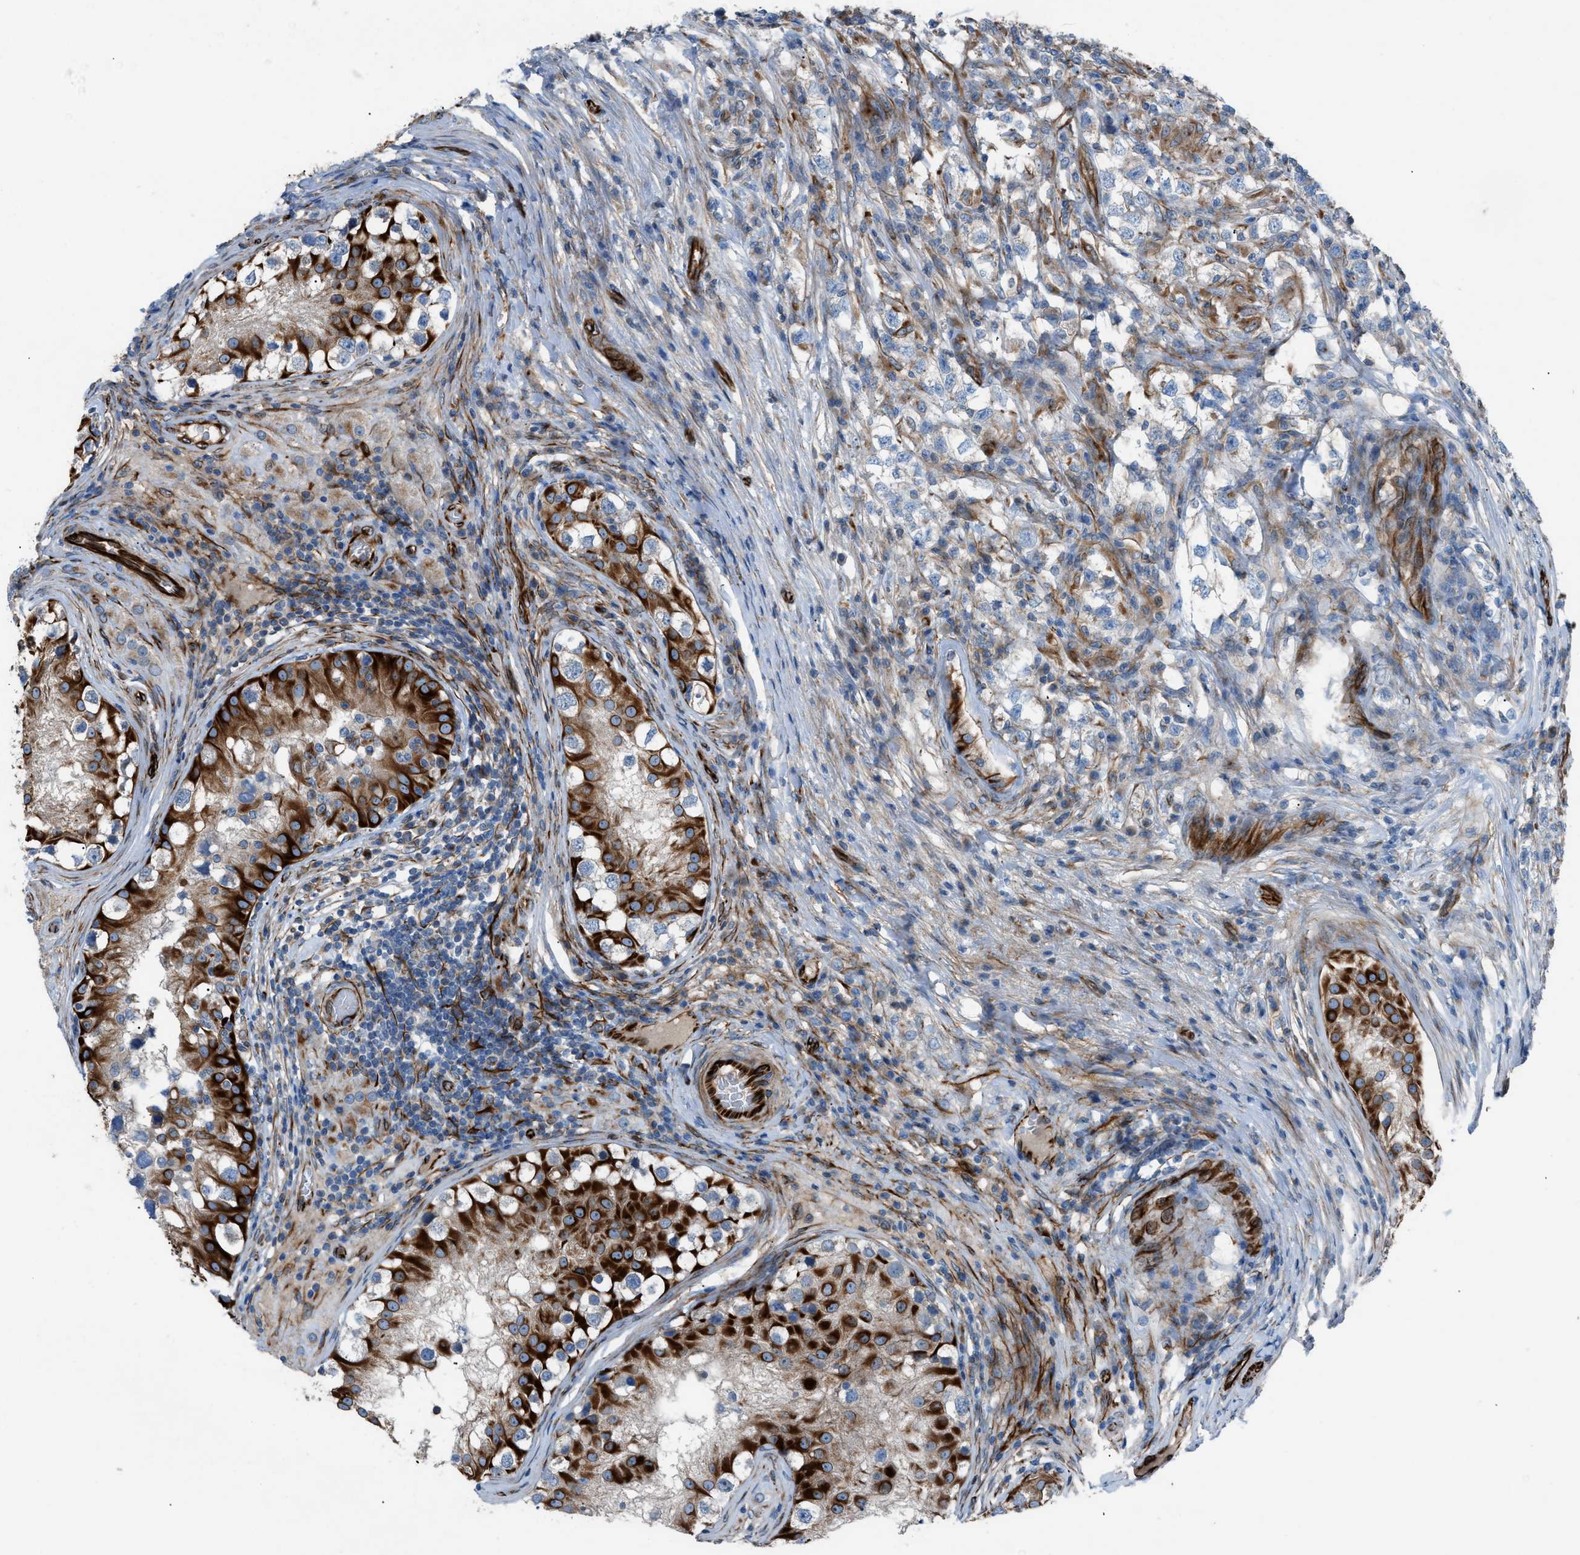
{"staining": {"intensity": "negative", "quantity": "none", "location": "none"}, "tissue": "testis cancer", "cell_type": "Tumor cells", "image_type": "cancer", "snomed": [{"axis": "morphology", "description": "Carcinoma, Embryonal, NOS"}, {"axis": "topography", "description": "Testis"}], "caption": "High magnification brightfield microscopy of testis cancer (embryonal carcinoma) stained with DAB (3,3'-diaminobenzidine) (brown) and counterstained with hematoxylin (blue): tumor cells show no significant positivity.", "gene": "CABP7", "patient": {"sex": "male", "age": 21}}